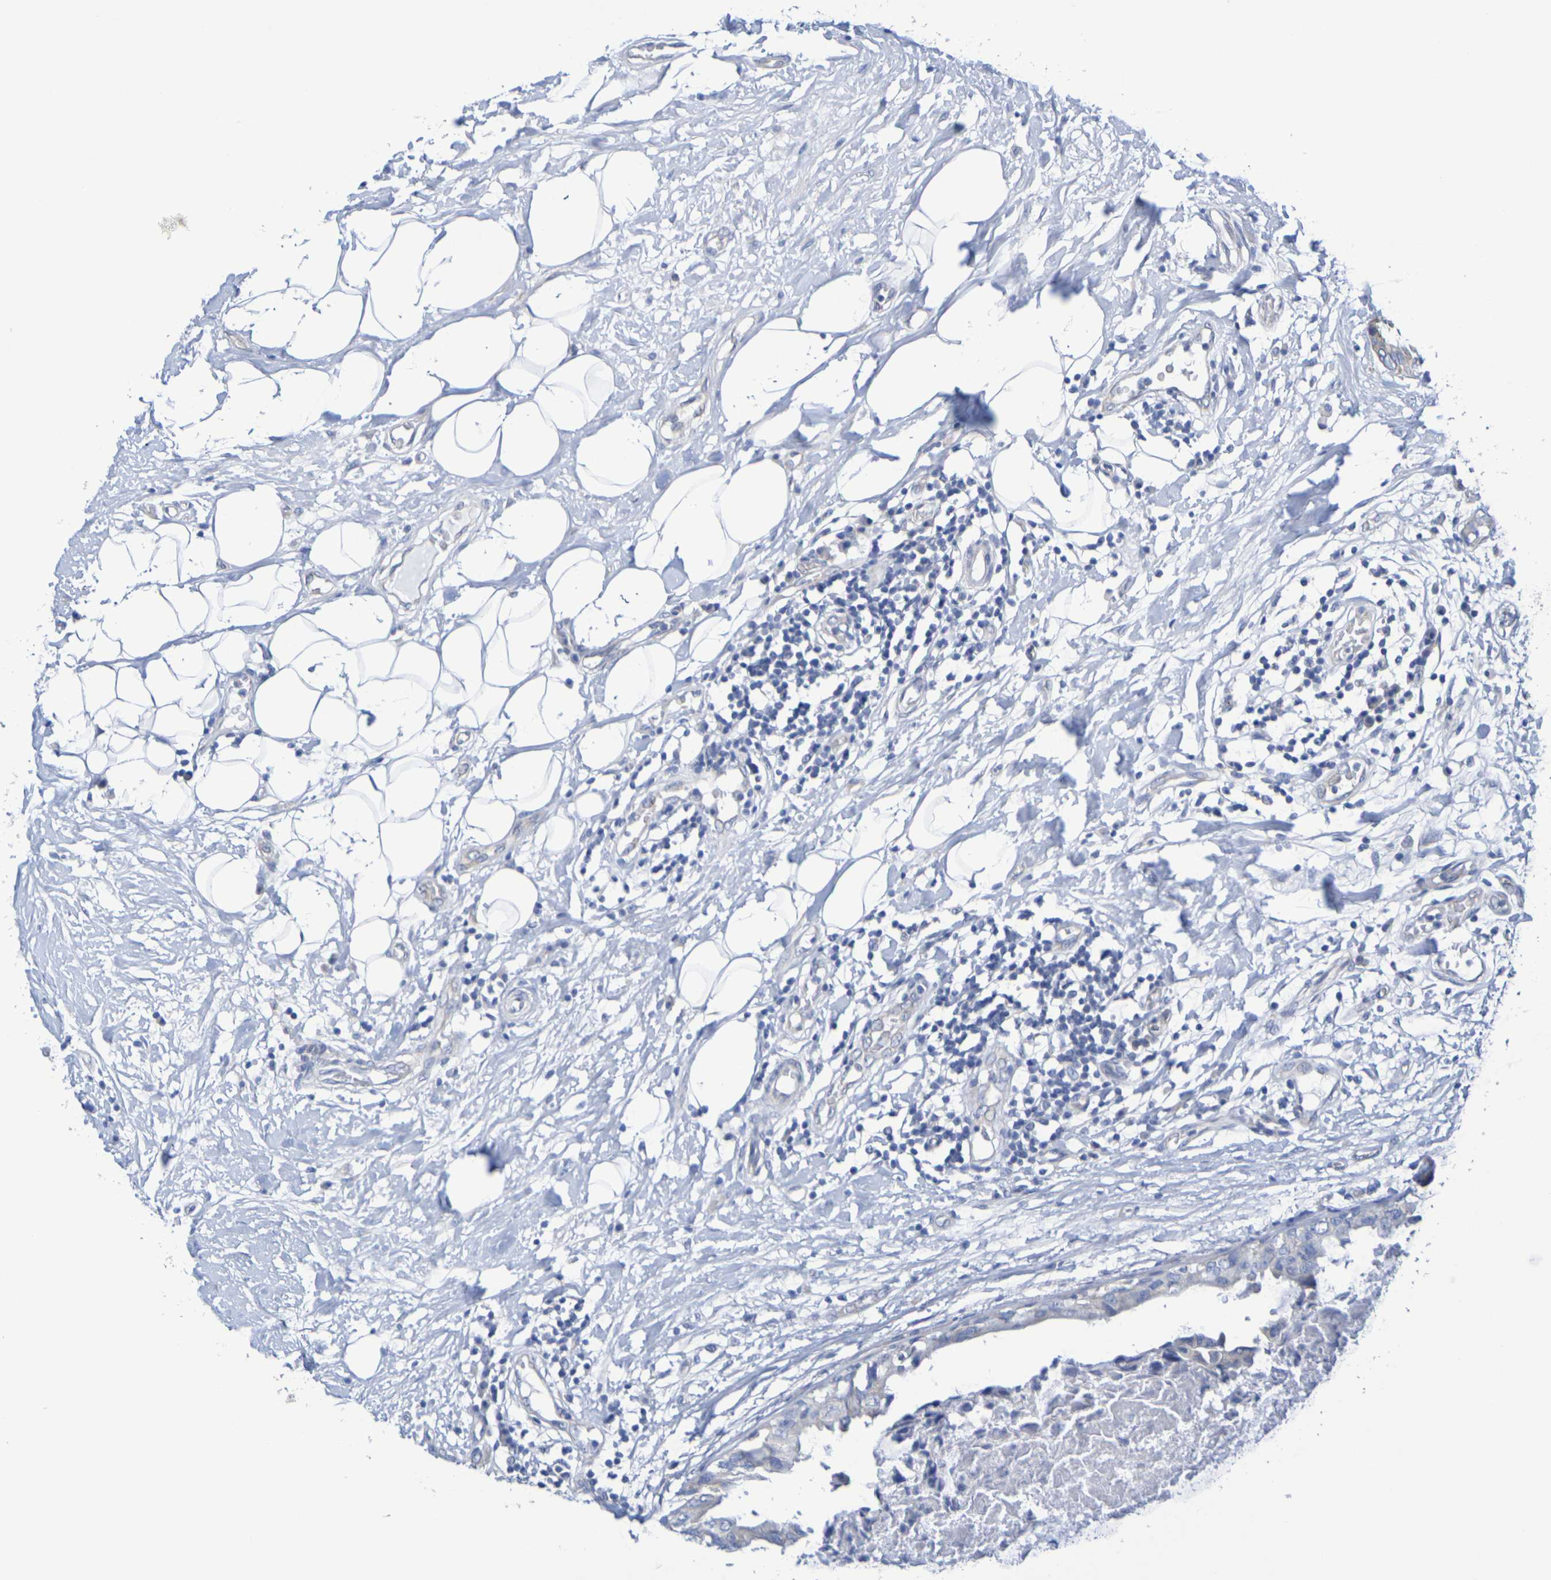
{"staining": {"intensity": "weak", "quantity": "<25%", "location": "cytoplasmic/membranous"}, "tissue": "breast cancer", "cell_type": "Tumor cells", "image_type": "cancer", "snomed": [{"axis": "morphology", "description": "Duct carcinoma"}, {"axis": "topography", "description": "Breast"}], "caption": "The image exhibits no staining of tumor cells in infiltrating ductal carcinoma (breast). (DAB immunohistochemistry with hematoxylin counter stain).", "gene": "TMCC3", "patient": {"sex": "female", "age": 40}}